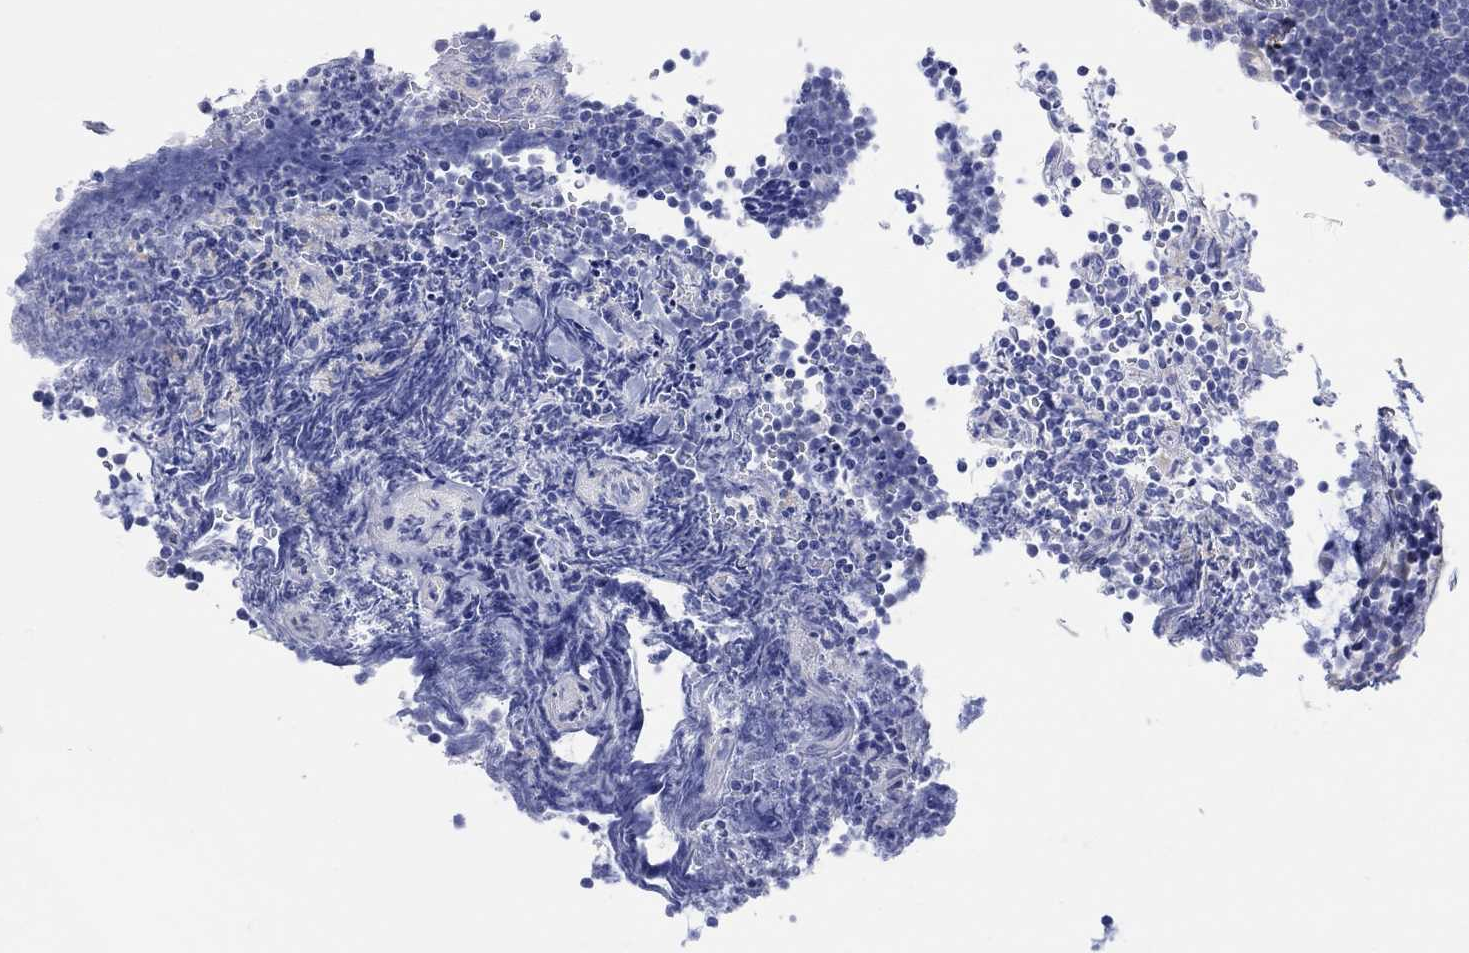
{"staining": {"intensity": "negative", "quantity": "none", "location": "none"}, "tissue": "lymphoma", "cell_type": "Tumor cells", "image_type": "cancer", "snomed": [{"axis": "morphology", "description": "Malignant lymphoma, non-Hodgkin's type, Low grade"}, {"axis": "topography", "description": "Brain"}], "caption": "Lymphoma stained for a protein using immunohistochemistry (IHC) demonstrates no expression tumor cells.", "gene": "KRT222", "patient": {"sex": "female", "age": 66}}